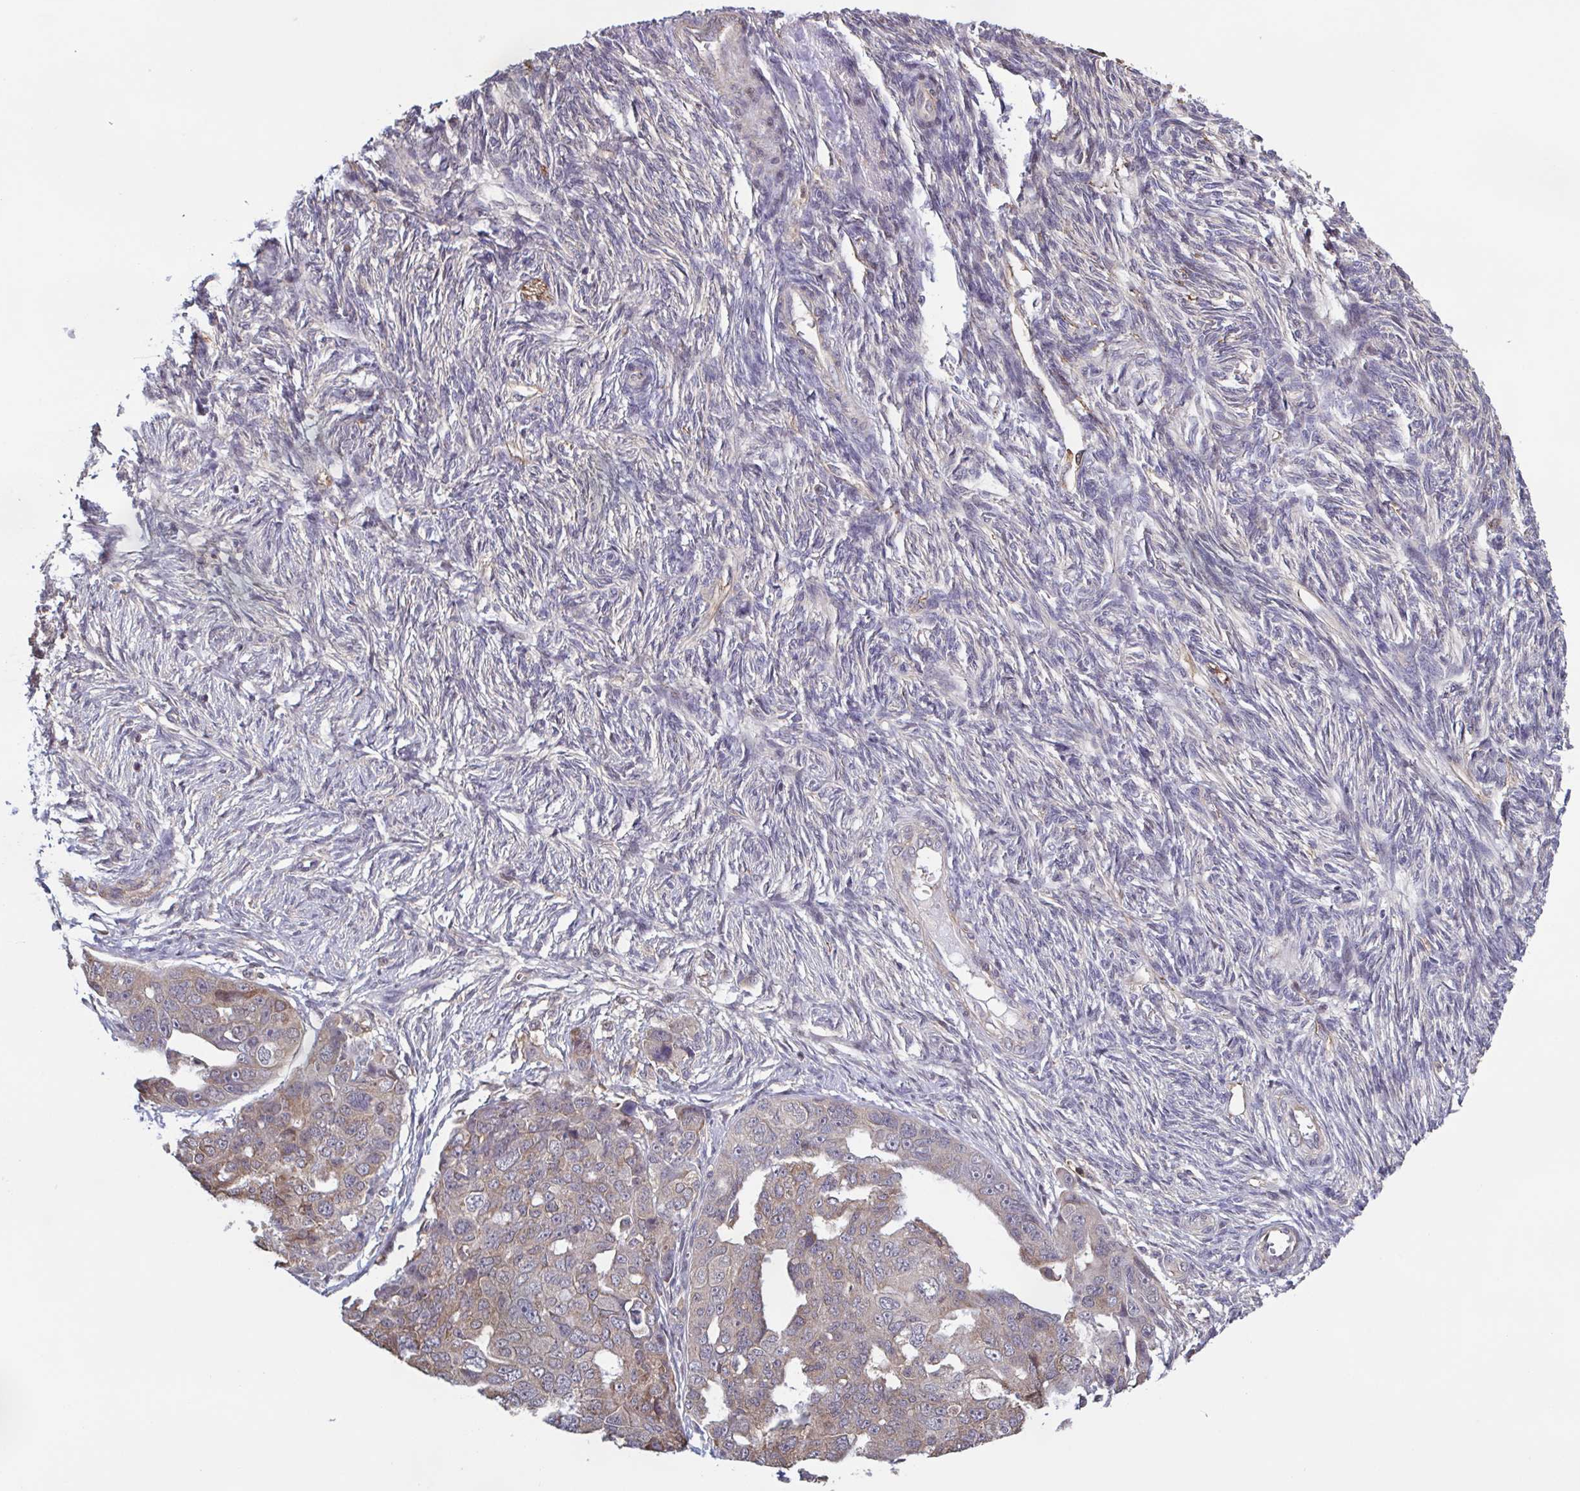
{"staining": {"intensity": "weak", "quantity": "25%-75%", "location": "cytoplasmic/membranous"}, "tissue": "ovarian cancer", "cell_type": "Tumor cells", "image_type": "cancer", "snomed": [{"axis": "morphology", "description": "Carcinoma, endometroid"}, {"axis": "topography", "description": "Ovary"}], "caption": "The photomicrograph reveals a brown stain indicating the presence of a protein in the cytoplasmic/membranous of tumor cells in ovarian cancer.", "gene": "ZNF200", "patient": {"sex": "female", "age": 70}}